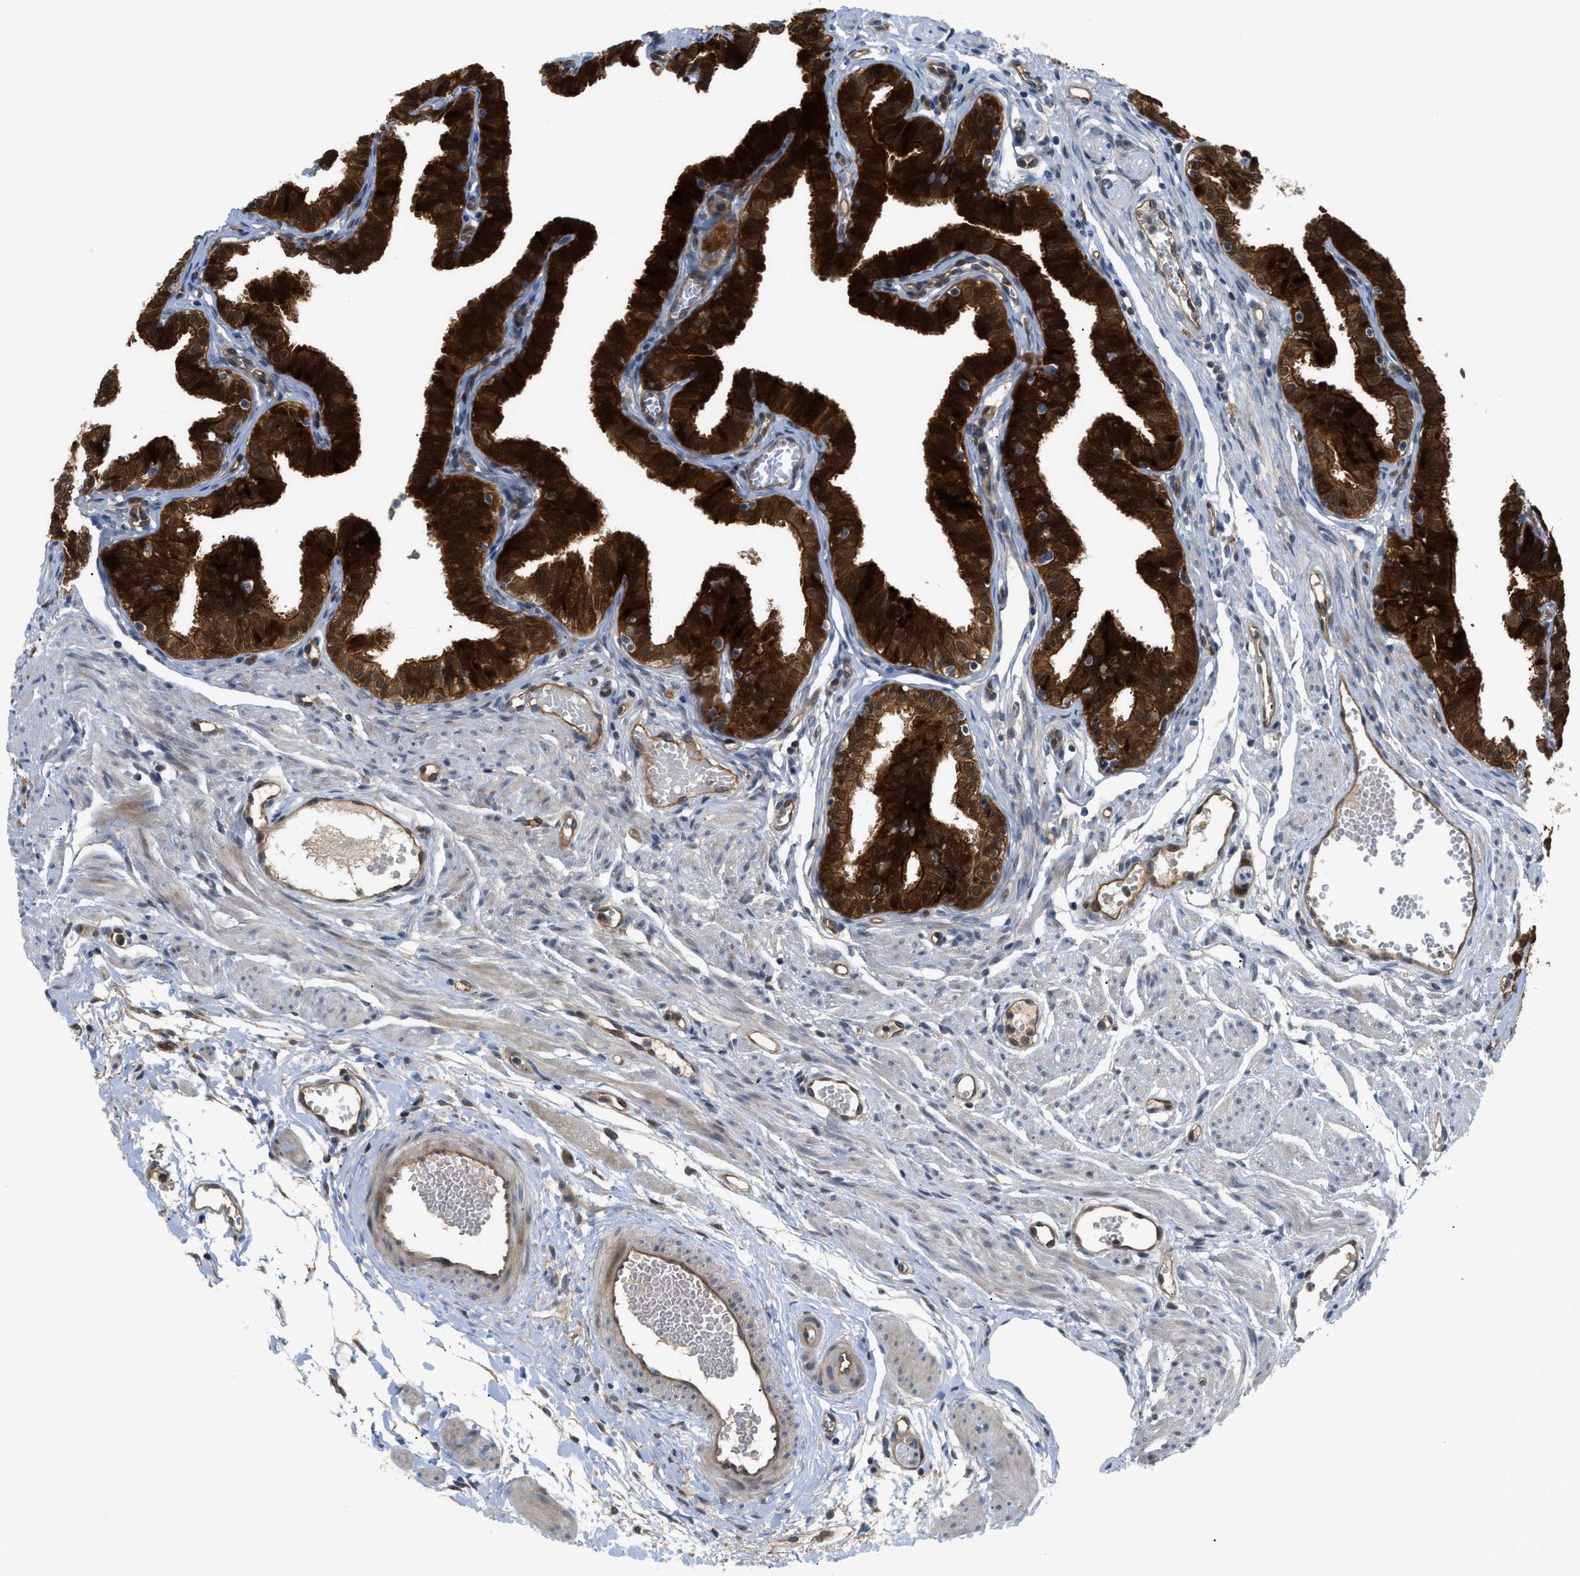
{"staining": {"intensity": "strong", "quantity": ">75%", "location": "cytoplasmic/membranous,nuclear"}, "tissue": "fallopian tube", "cell_type": "Glandular cells", "image_type": "normal", "snomed": [{"axis": "morphology", "description": "Normal tissue, NOS"}, {"axis": "topography", "description": "Fallopian tube"}, {"axis": "topography", "description": "Ovary"}], "caption": "An immunohistochemistry (IHC) photomicrograph of normal tissue is shown. Protein staining in brown labels strong cytoplasmic/membranous,nuclear positivity in fallopian tube within glandular cells. (DAB IHC with brightfield microscopy, high magnification).", "gene": "TRAK2", "patient": {"sex": "female", "age": 23}}